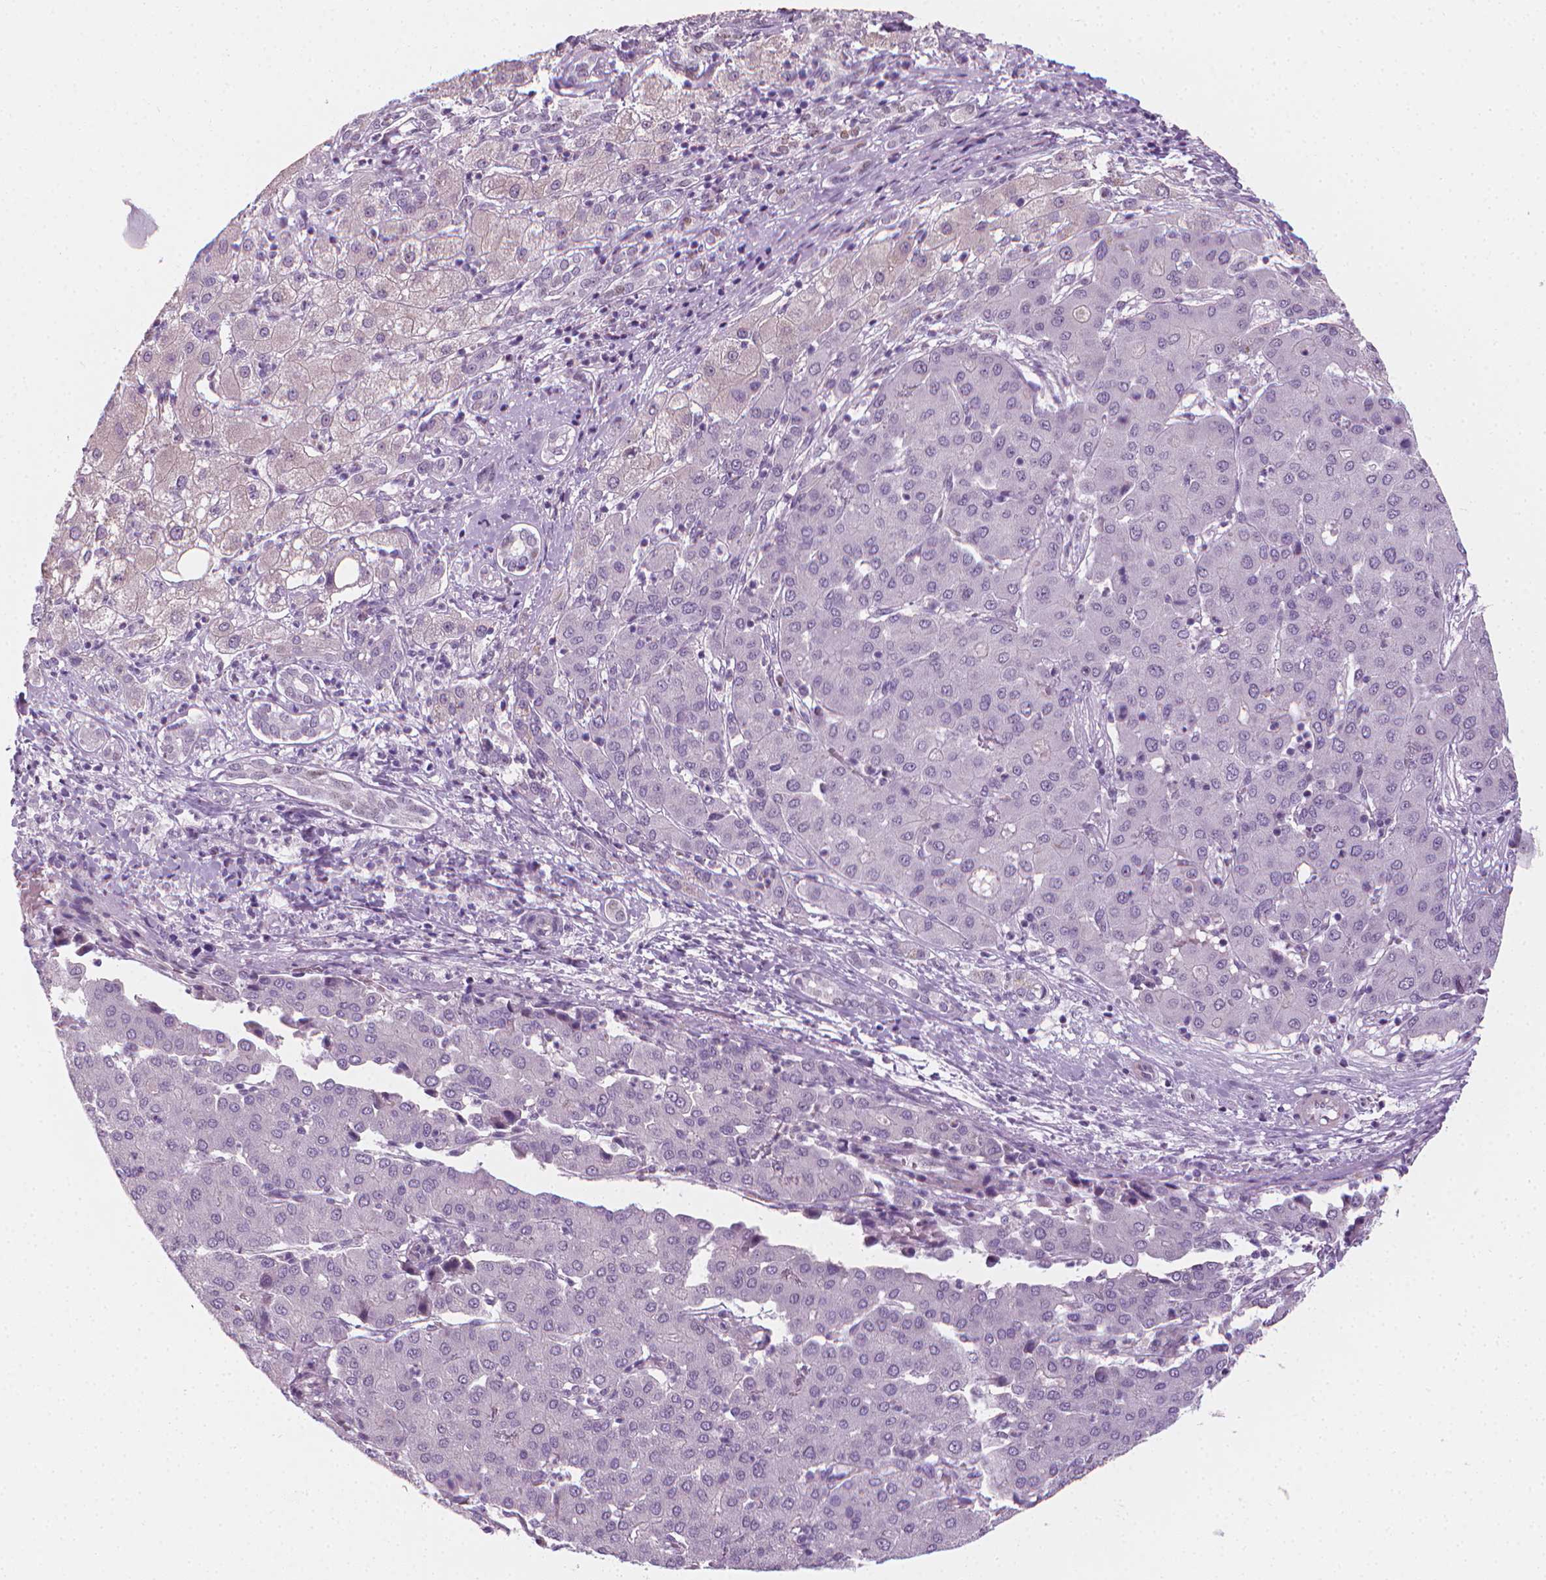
{"staining": {"intensity": "negative", "quantity": "none", "location": "none"}, "tissue": "liver cancer", "cell_type": "Tumor cells", "image_type": "cancer", "snomed": [{"axis": "morphology", "description": "Carcinoma, Hepatocellular, NOS"}, {"axis": "topography", "description": "Liver"}], "caption": "Immunohistochemistry (IHC) micrograph of neoplastic tissue: liver hepatocellular carcinoma stained with DAB (3,3'-diaminobenzidine) displays no significant protein staining in tumor cells.", "gene": "CDKN1C", "patient": {"sex": "male", "age": 65}}